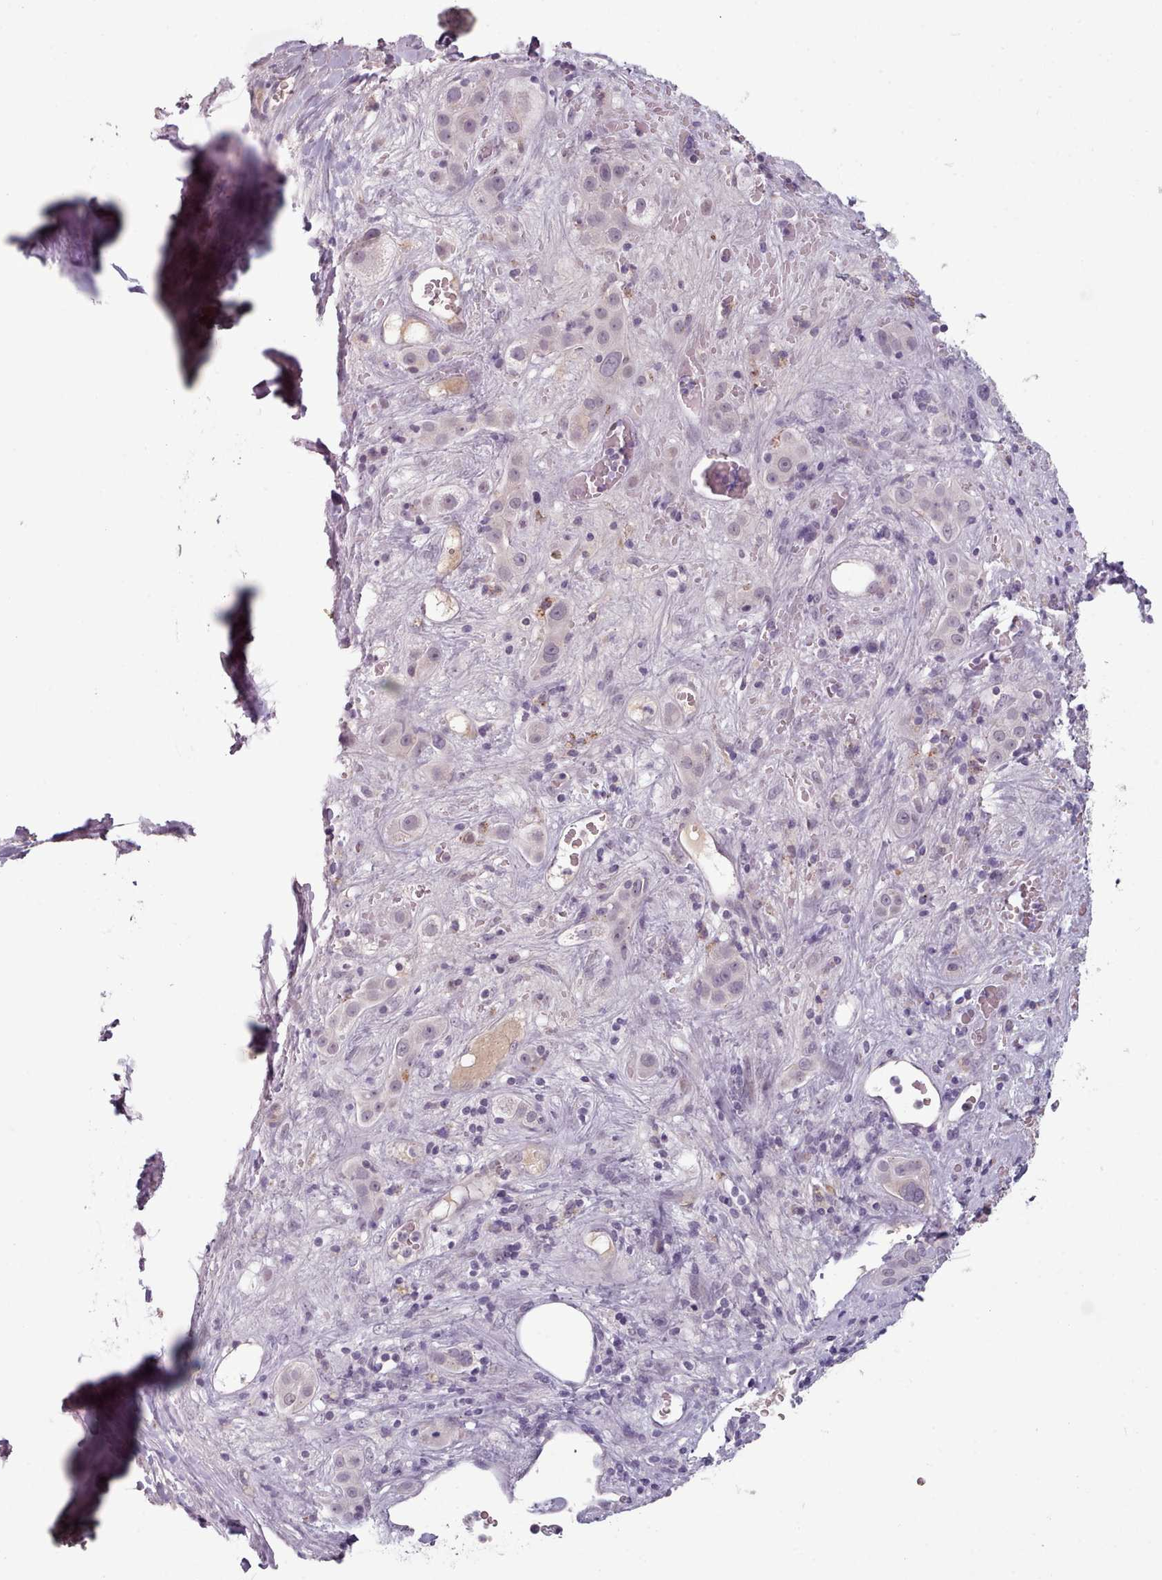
{"staining": {"intensity": "negative", "quantity": "none", "location": "none"}, "tissue": "liver cancer", "cell_type": "Tumor cells", "image_type": "cancer", "snomed": [{"axis": "morphology", "description": "Carcinoma, Hepatocellular, NOS"}, {"axis": "topography", "description": "Liver"}], "caption": "This is an immunohistochemistry (IHC) histopathology image of hepatocellular carcinoma (liver). There is no staining in tumor cells.", "gene": "PBX4", "patient": {"sex": "female", "age": 73}}